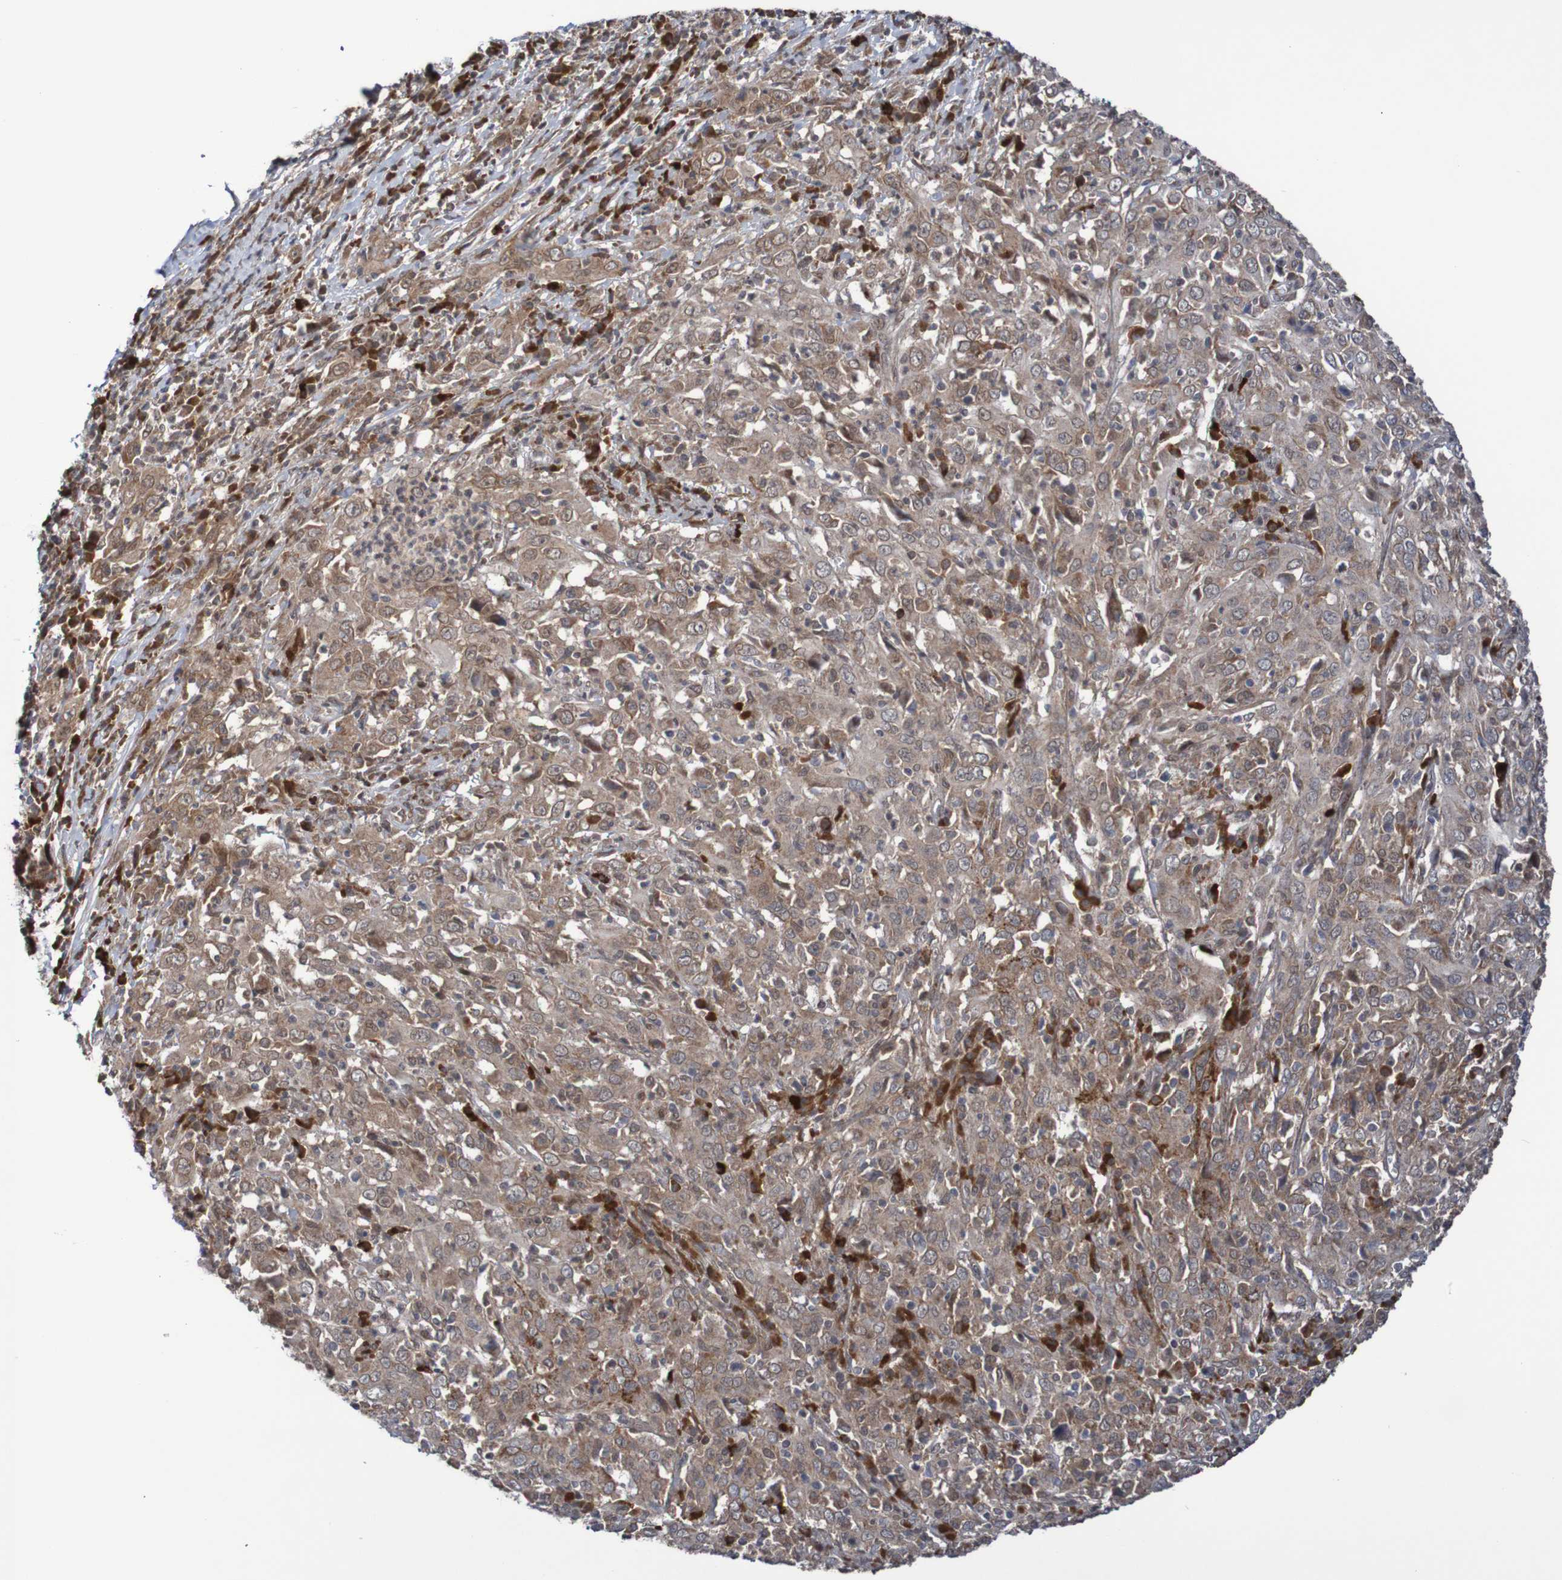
{"staining": {"intensity": "weak", "quantity": ">75%", "location": "cytoplasmic/membranous"}, "tissue": "cervical cancer", "cell_type": "Tumor cells", "image_type": "cancer", "snomed": [{"axis": "morphology", "description": "Squamous cell carcinoma, NOS"}, {"axis": "topography", "description": "Cervix"}], "caption": "Cervical squamous cell carcinoma stained with DAB (3,3'-diaminobenzidine) immunohistochemistry shows low levels of weak cytoplasmic/membranous staining in approximately >75% of tumor cells. Immunohistochemistry stains the protein in brown and the nuclei are stained blue.", "gene": "ITLN1", "patient": {"sex": "female", "age": 46}}